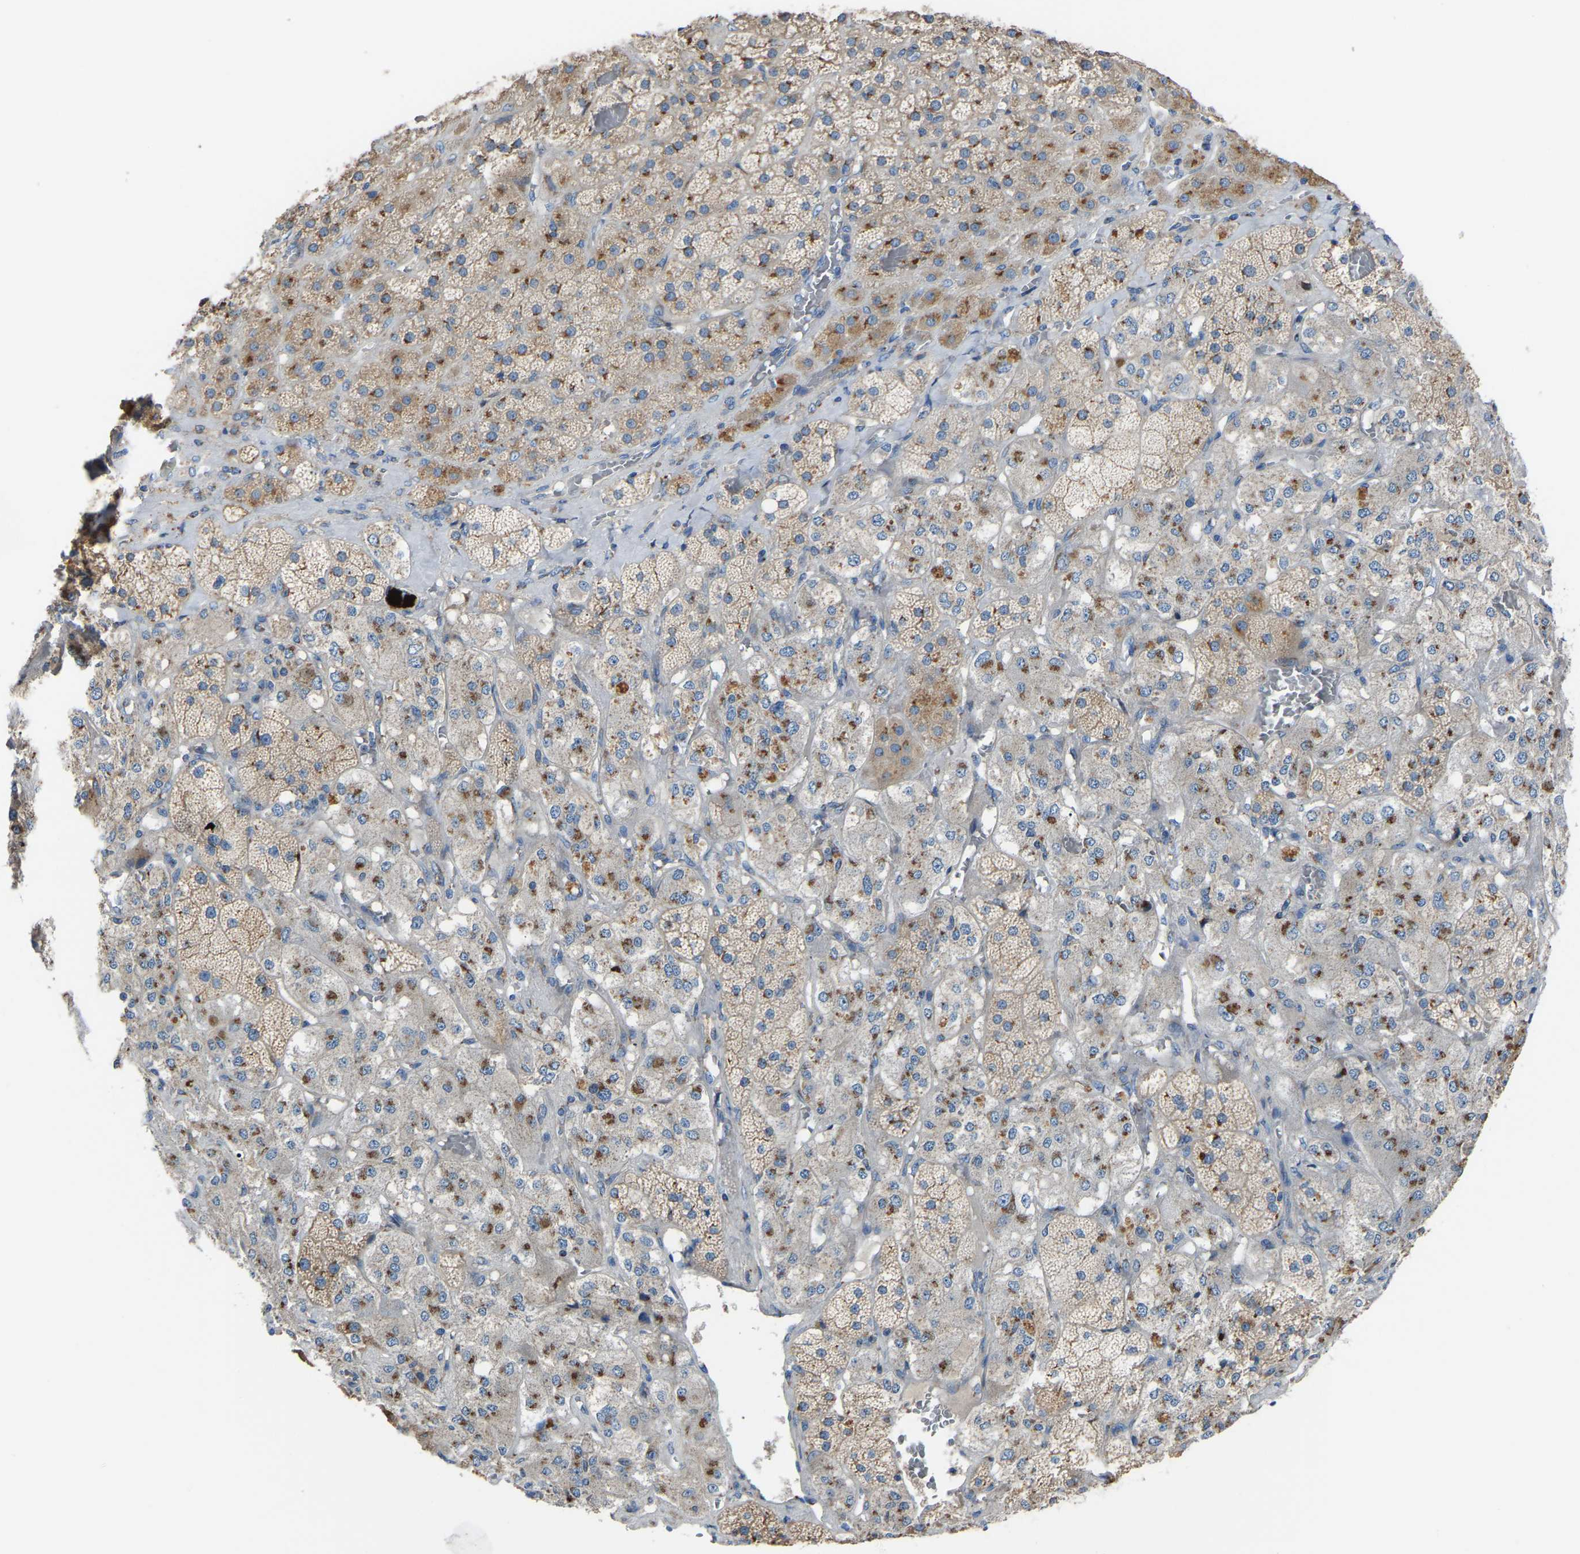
{"staining": {"intensity": "moderate", "quantity": ">75%", "location": "cytoplasmic/membranous"}, "tissue": "adrenal gland", "cell_type": "Glandular cells", "image_type": "normal", "snomed": [{"axis": "morphology", "description": "Normal tissue, NOS"}, {"axis": "topography", "description": "Adrenal gland"}], "caption": "Immunohistochemistry (IHC) image of unremarkable adrenal gland: adrenal gland stained using immunohistochemistry (IHC) reveals medium levels of moderate protein expression localized specifically in the cytoplasmic/membranous of glandular cells, appearing as a cytoplasmic/membranous brown color.", "gene": "CANT1", "patient": {"sex": "male", "age": 57}}